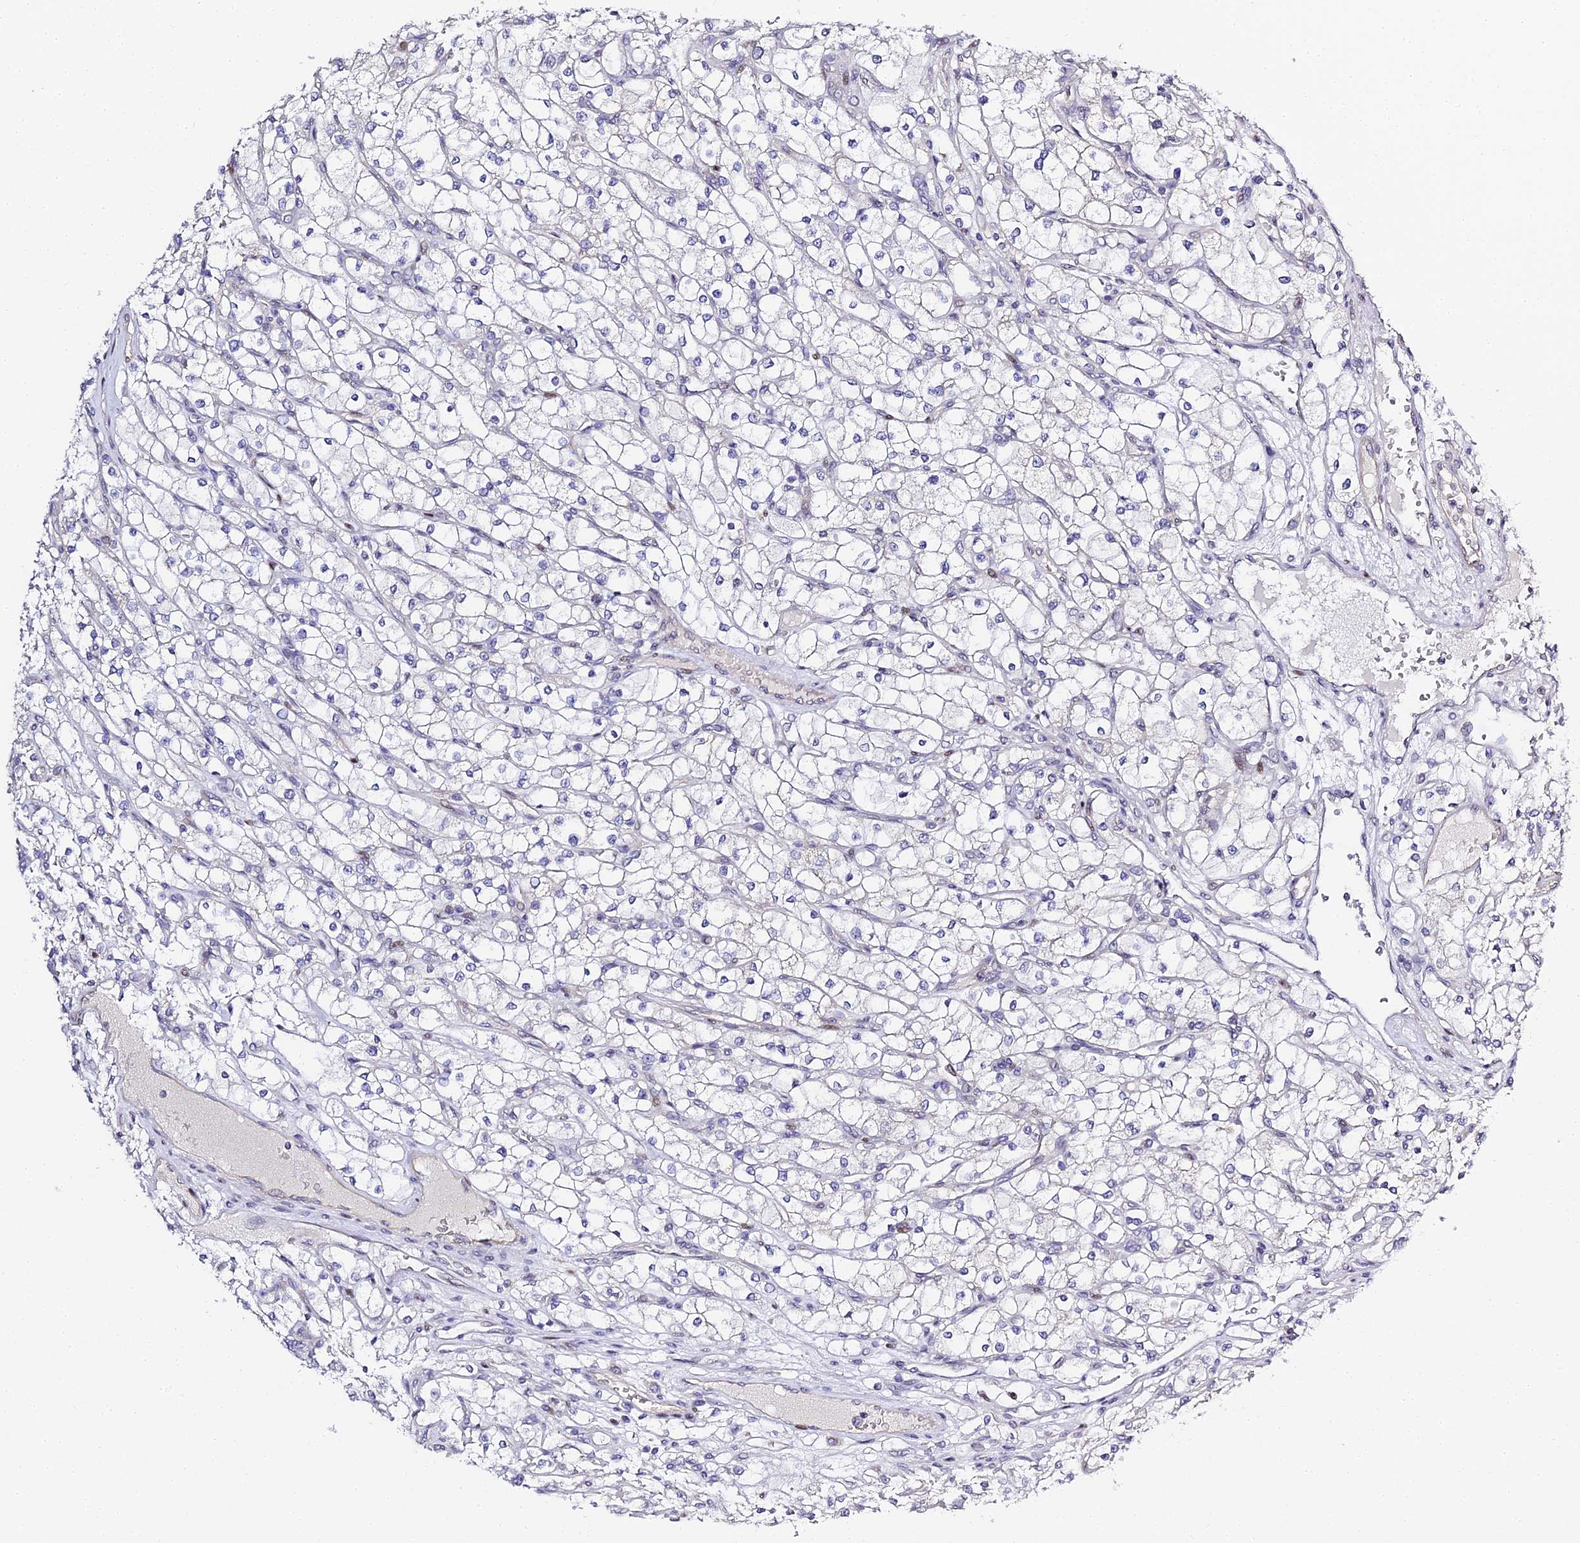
{"staining": {"intensity": "negative", "quantity": "none", "location": "none"}, "tissue": "renal cancer", "cell_type": "Tumor cells", "image_type": "cancer", "snomed": [{"axis": "morphology", "description": "Adenocarcinoma, NOS"}, {"axis": "topography", "description": "Kidney"}], "caption": "IHC photomicrograph of renal cancer stained for a protein (brown), which reveals no expression in tumor cells.", "gene": "SERP1", "patient": {"sex": "male", "age": 80}}